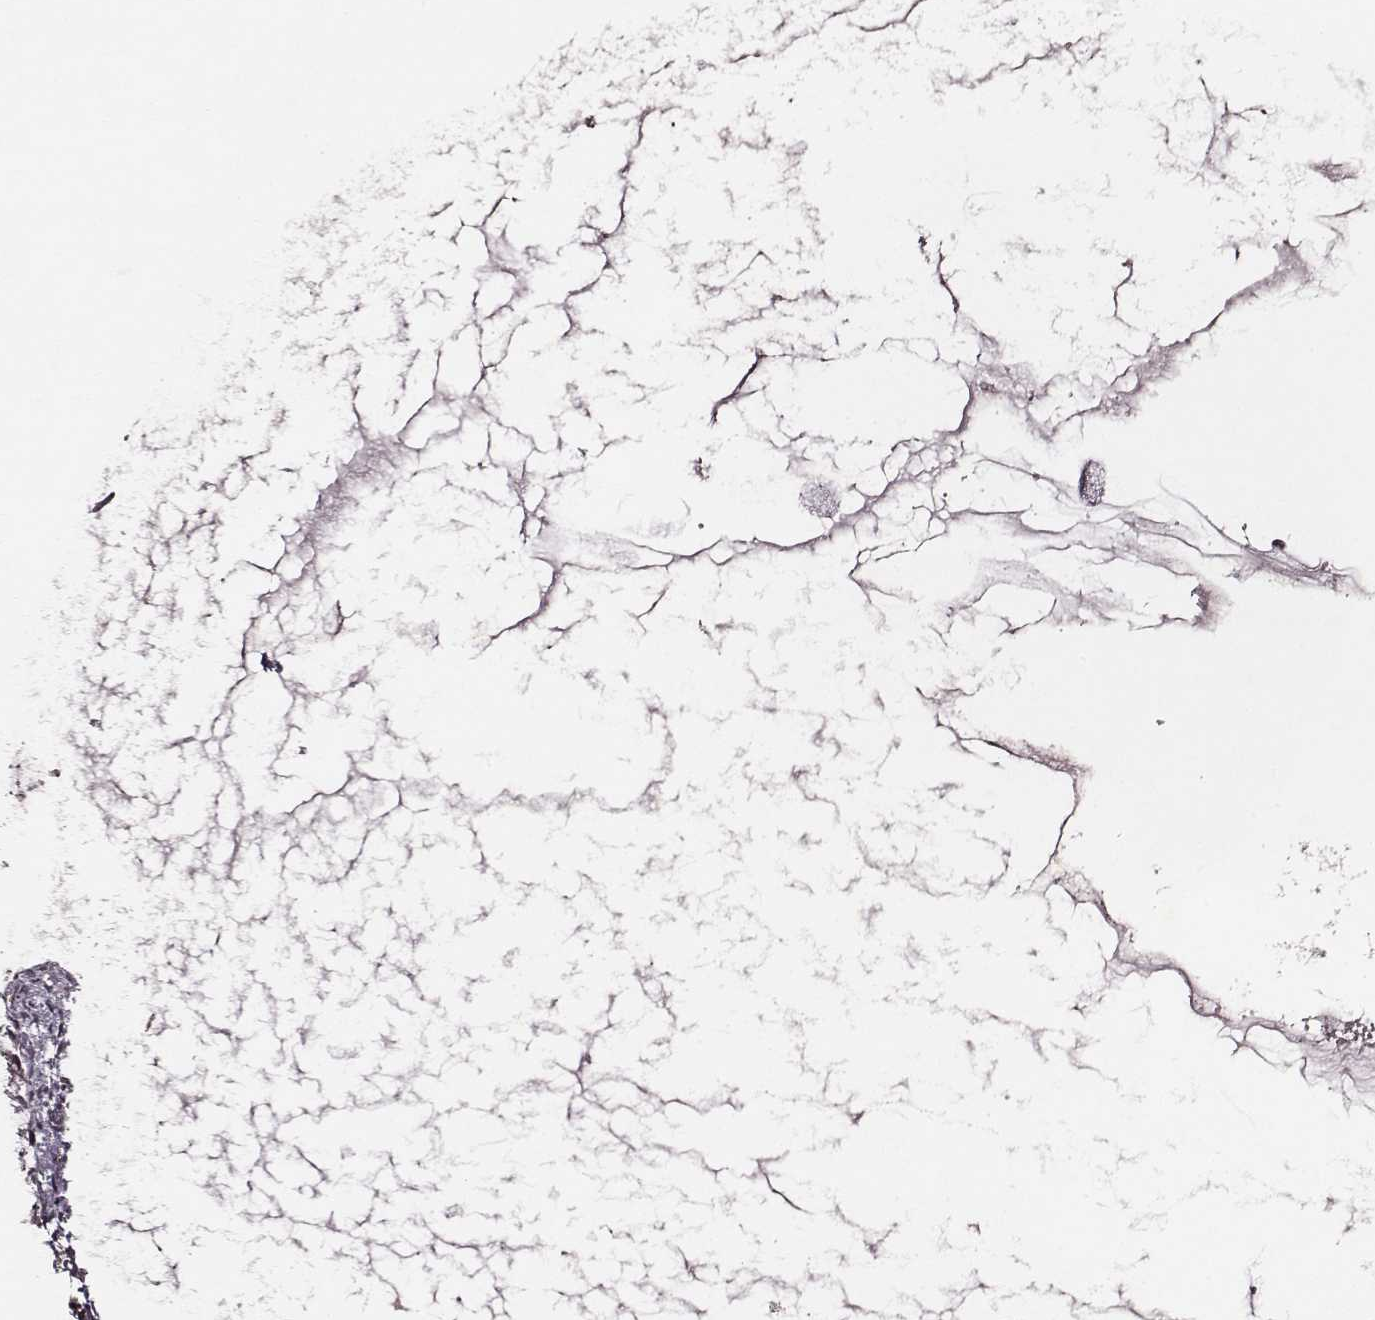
{"staining": {"intensity": "weak", "quantity": ">75%", "location": "cytoplasmic/membranous"}, "tissue": "ovarian cancer", "cell_type": "Tumor cells", "image_type": "cancer", "snomed": [{"axis": "morphology", "description": "Cystadenocarcinoma, mucinous, NOS"}, {"axis": "topography", "description": "Ovary"}], "caption": "The image displays staining of mucinous cystadenocarcinoma (ovarian), revealing weak cytoplasmic/membranous protein positivity (brown color) within tumor cells. Nuclei are stained in blue.", "gene": "VPS26A", "patient": {"sex": "female", "age": 41}}